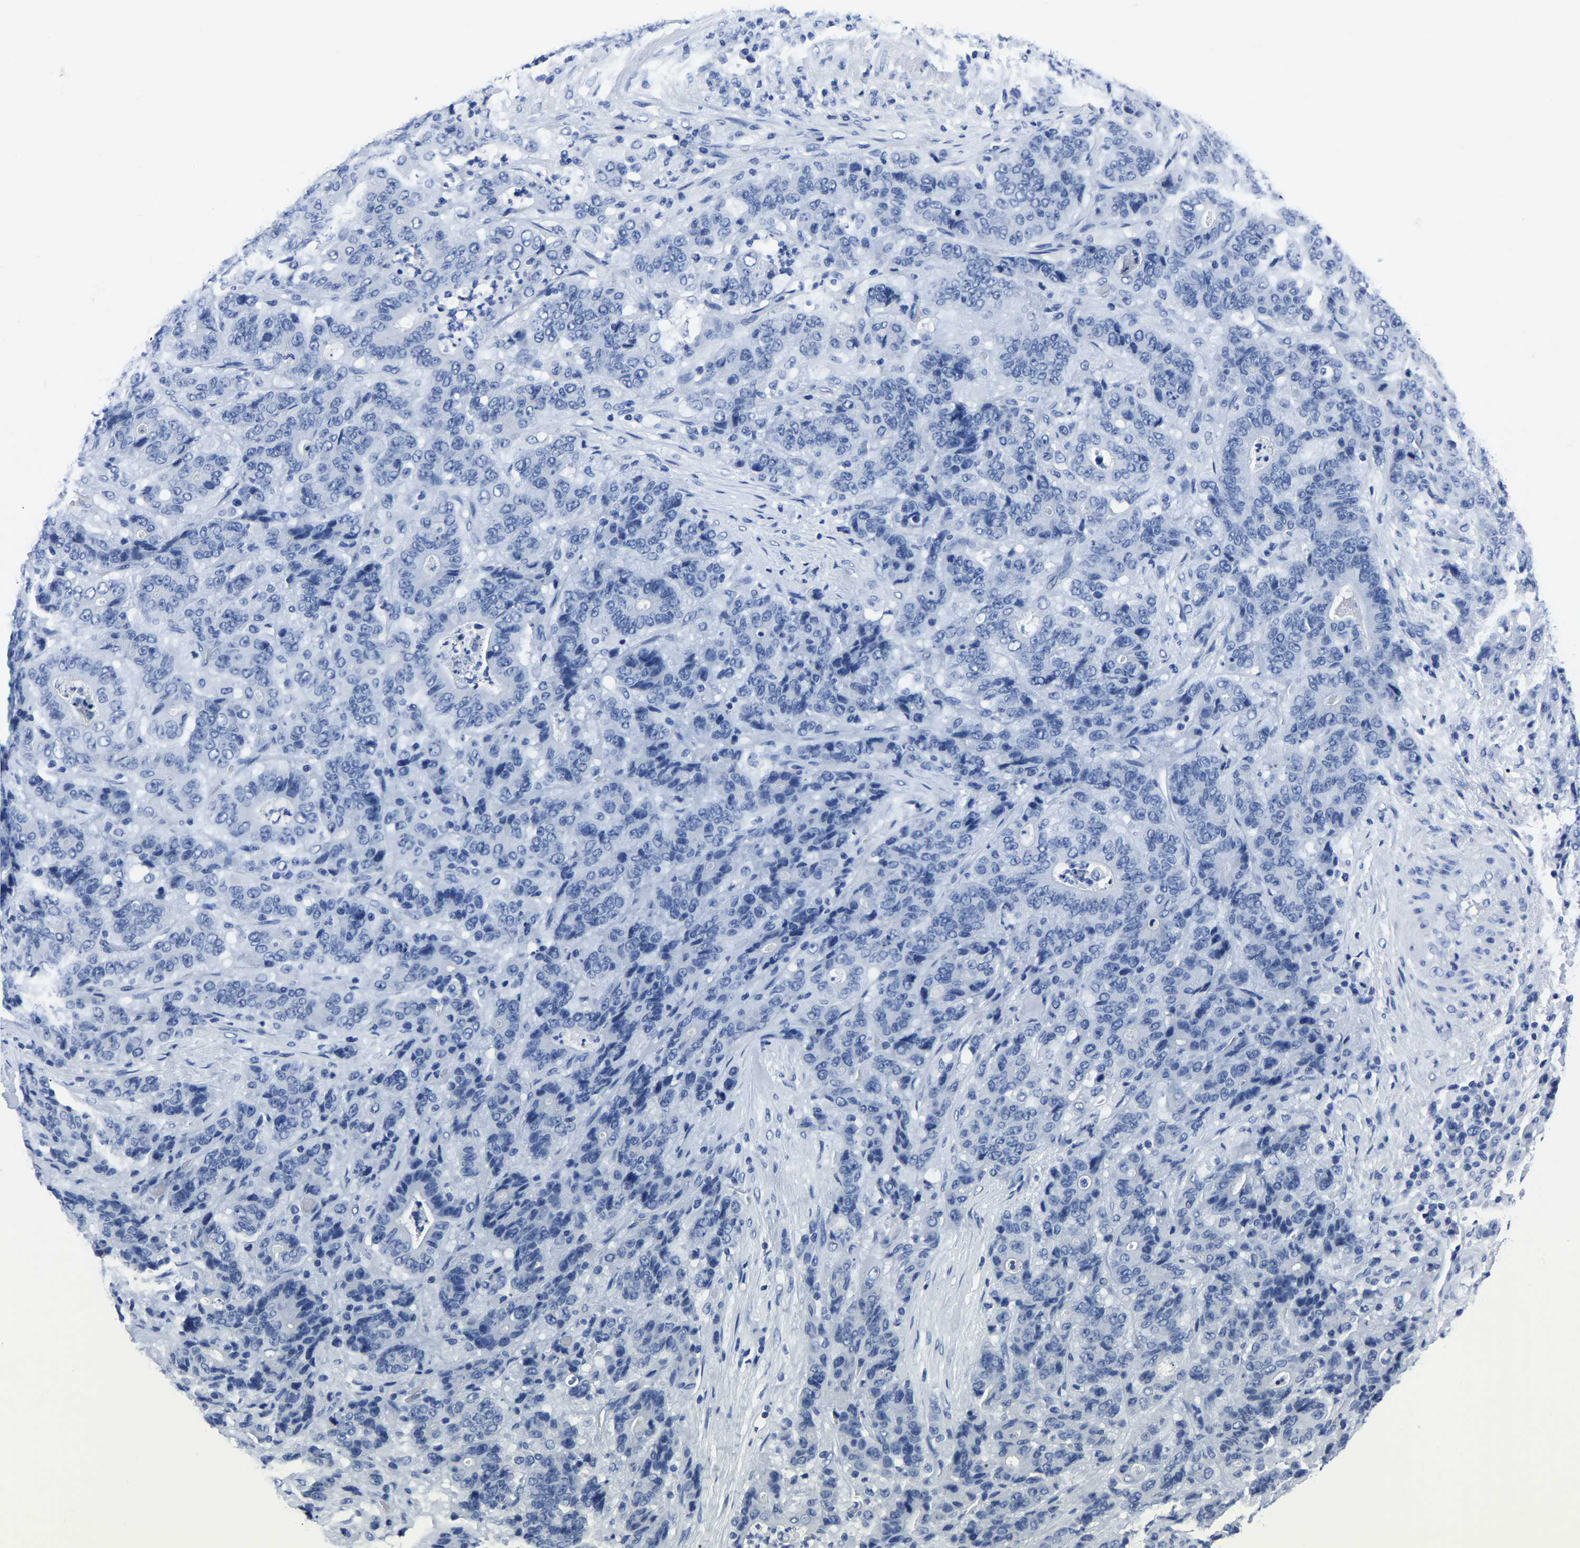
{"staining": {"intensity": "negative", "quantity": "none", "location": "none"}, "tissue": "stomach cancer", "cell_type": "Tumor cells", "image_type": "cancer", "snomed": [{"axis": "morphology", "description": "Adenocarcinoma, NOS"}, {"axis": "topography", "description": "Stomach"}], "caption": "This is an IHC image of human stomach cancer. There is no positivity in tumor cells.", "gene": "IMPG2", "patient": {"sex": "female", "age": 73}}